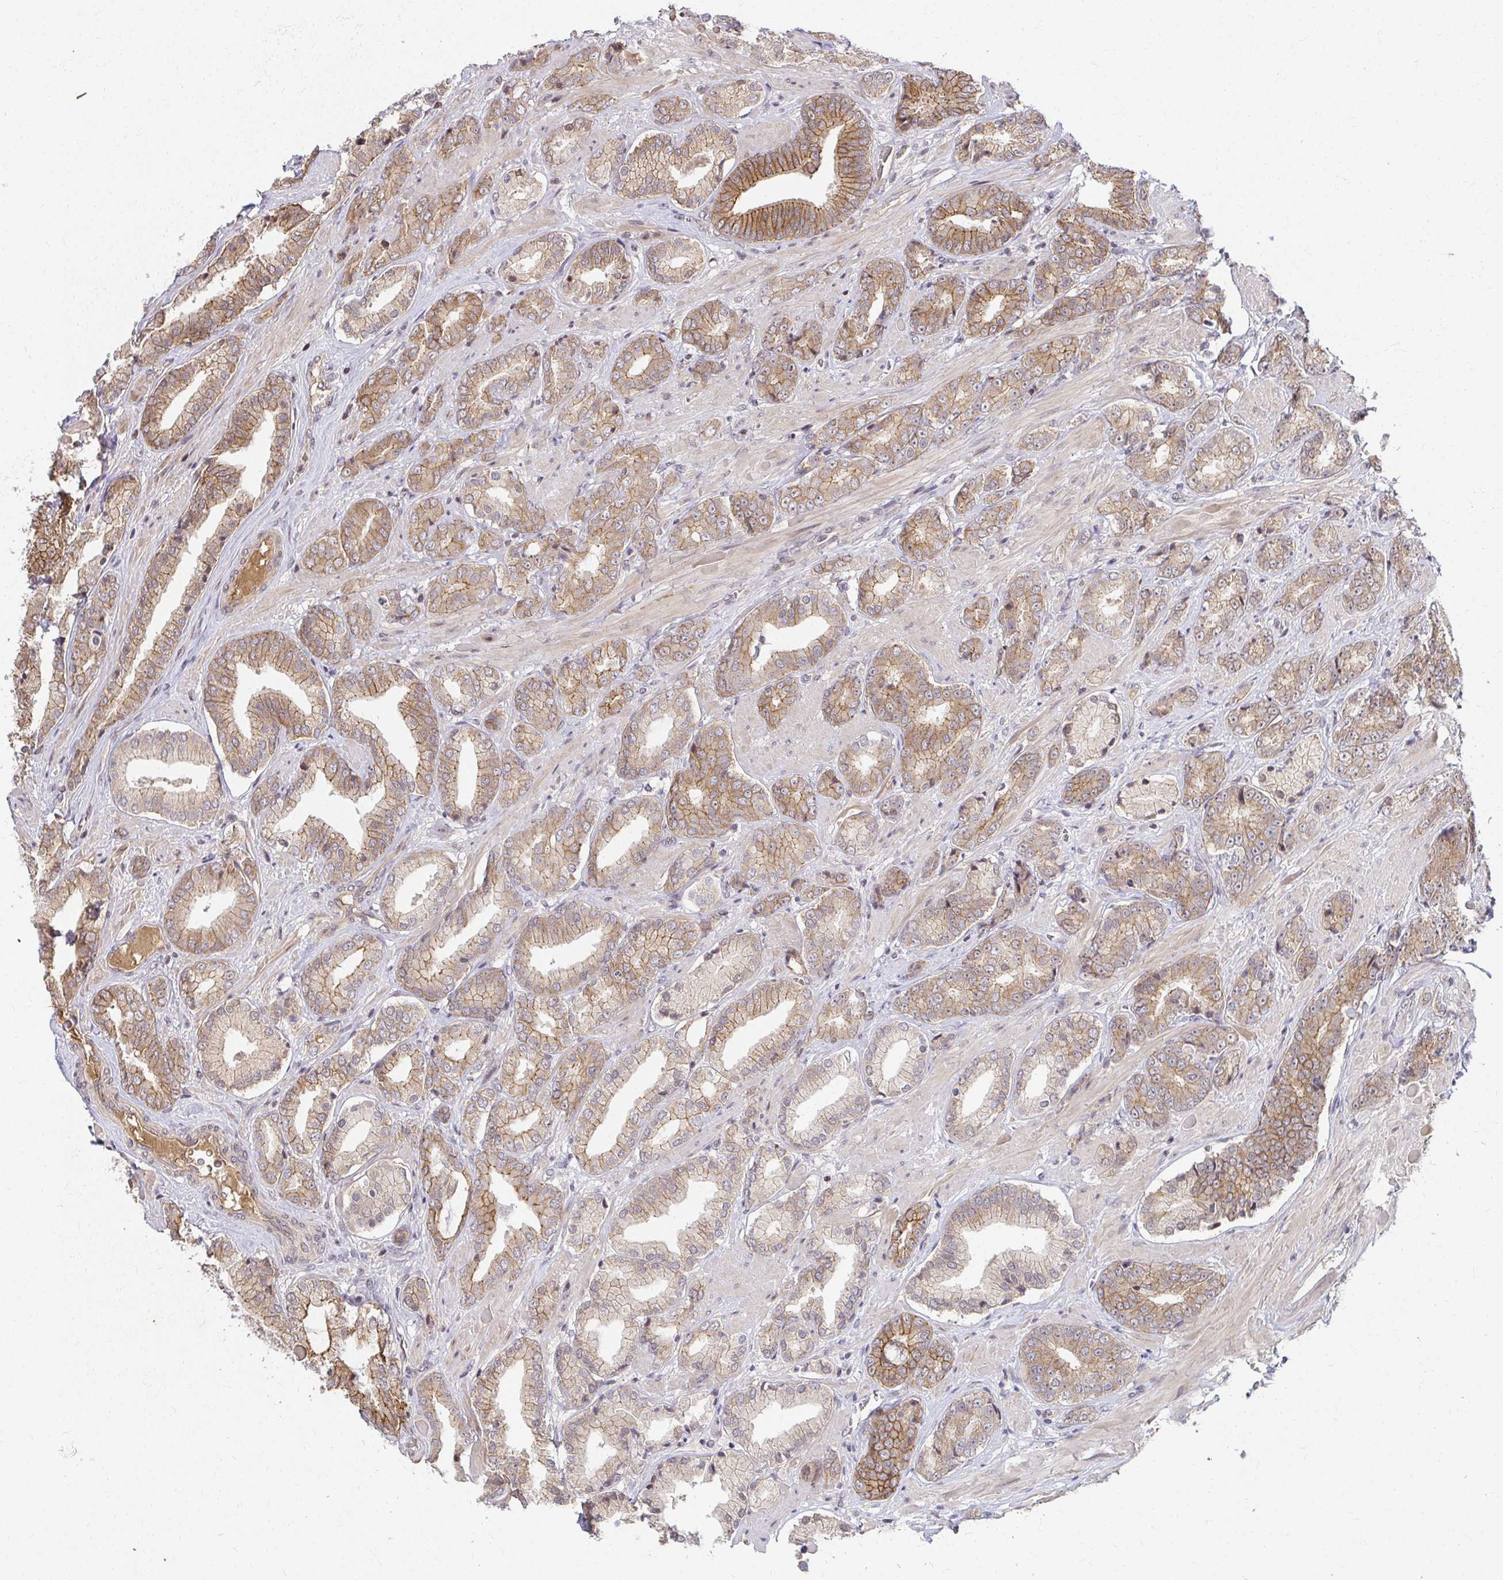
{"staining": {"intensity": "moderate", "quantity": "25%-75%", "location": "cytoplasmic/membranous"}, "tissue": "prostate cancer", "cell_type": "Tumor cells", "image_type": "cancer", "snomed": [{"axis": "morphology", "description": "Adenocarcinoma, High grade"}, {"axis": "topography", "description": "Prostate"}], "caption": "Immunohistochemistry (IHC) histopathology image of human prostate cancer stained for a protein (brown), which reveals medium levels of moderate cytoplasmic/membranous positivity in about 25%-75% of tumor cells.", "gene": "ANK3", "patient": {"sex": "male", "age": 56}}